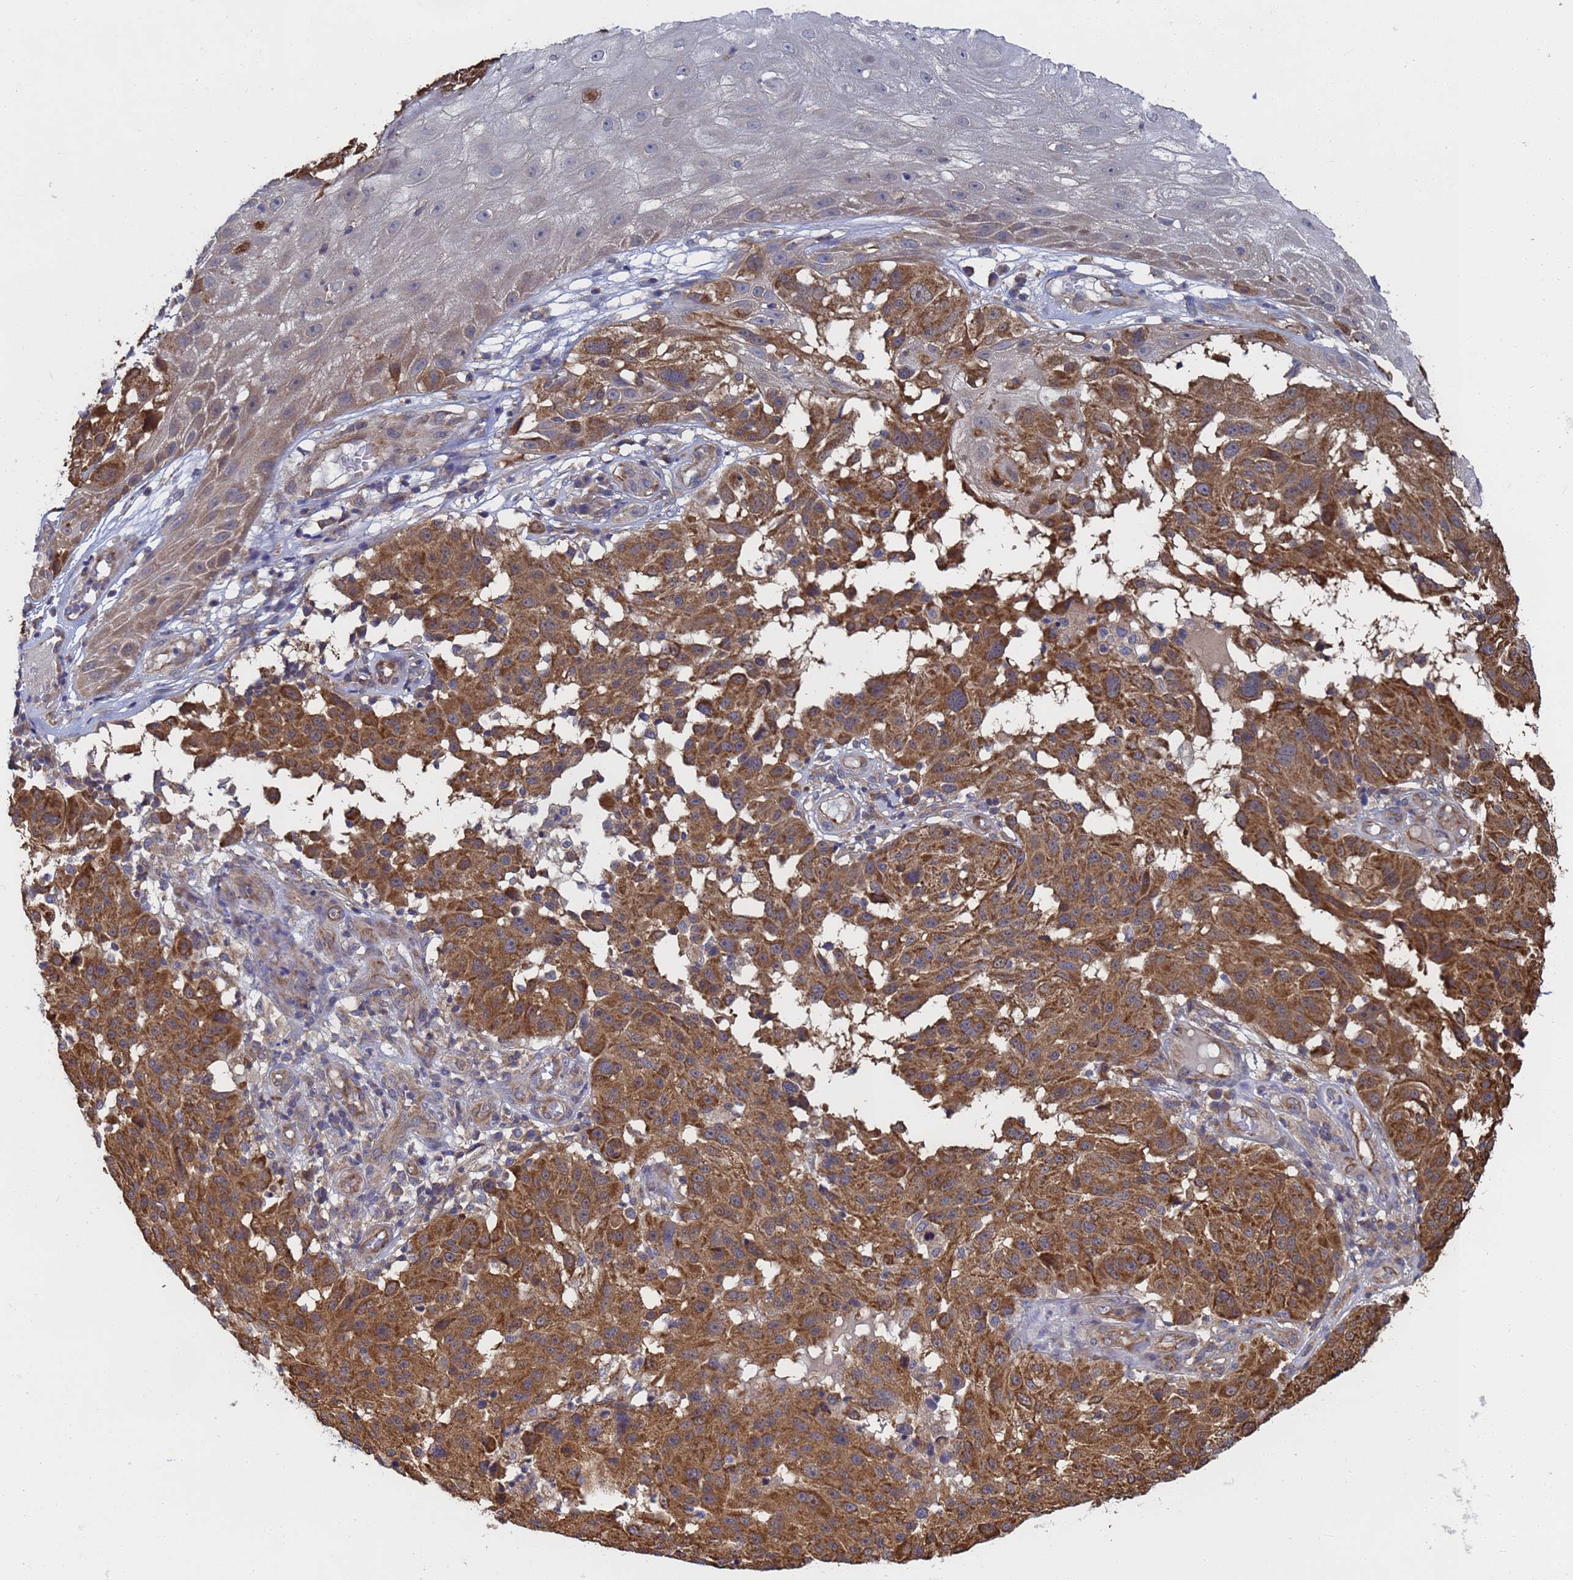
{"staining": {"intensity": "moderate", "quantity": ">75%", "location": "cytoplasmic/membranous"}, "tissue": "melanoma", "cell_type": "Tumor cells", "image_type": "cancer", "snomed": [{"axis": "morphology", "description": "Malignant melanoma, NOS"}, {"axis": "topography", "description": "Skin"}], "caption": "Protein expression analysis of human malignant melanoma reveals moderate cytoplasmic/membranous expression in about >75% of tumor cells.", "gene": "ALS2CL", "patient": {"sex": "male", "age": 53}}